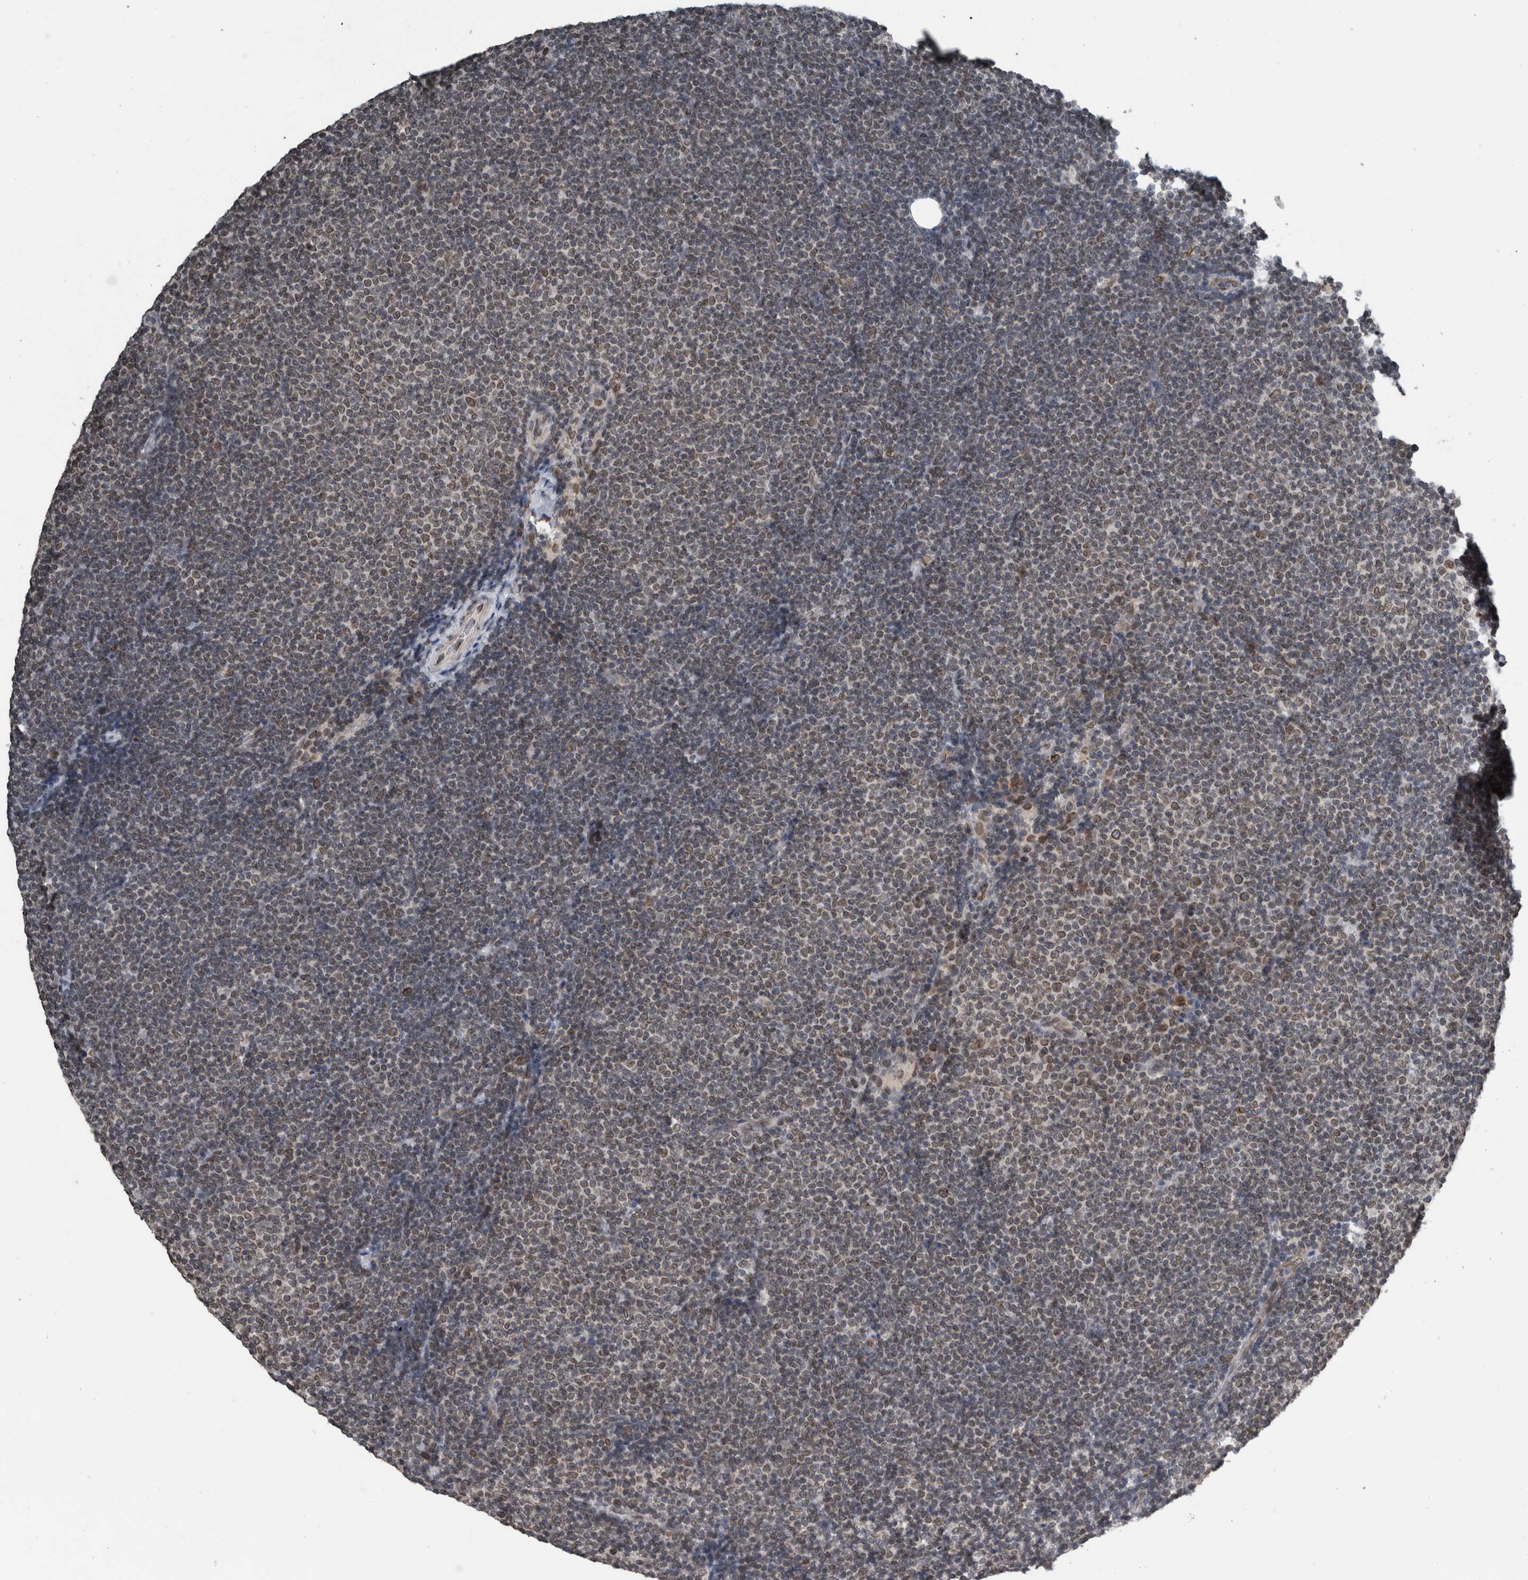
{"staining": {"intensity": "moderate", "quantity": "25%-75%", "location": "cytoplasmic/membranous,nuclear"}, "tissue": "lymphoma", "cell_type": "Tumor cells", "image_type": "cancer", "snomed": [{"axis": "morphology", "description": "Malignant lymphoma, non-Hodgkin's type, Low grade"}, {"axis": "topography", "description": "Lymph node"}], "caption": "A medium amount of moderate cytoplasmic/membranous and nuclear expression is identified in about 25%-75% of tumor cells in low-grade malignant lymphoma, non-Hodgkin's type tissue. (DAB IHC with brightfield microscopy, high magnification).", "gene": "RANBP2", "patient": {"sex": "female", "age": 53}}